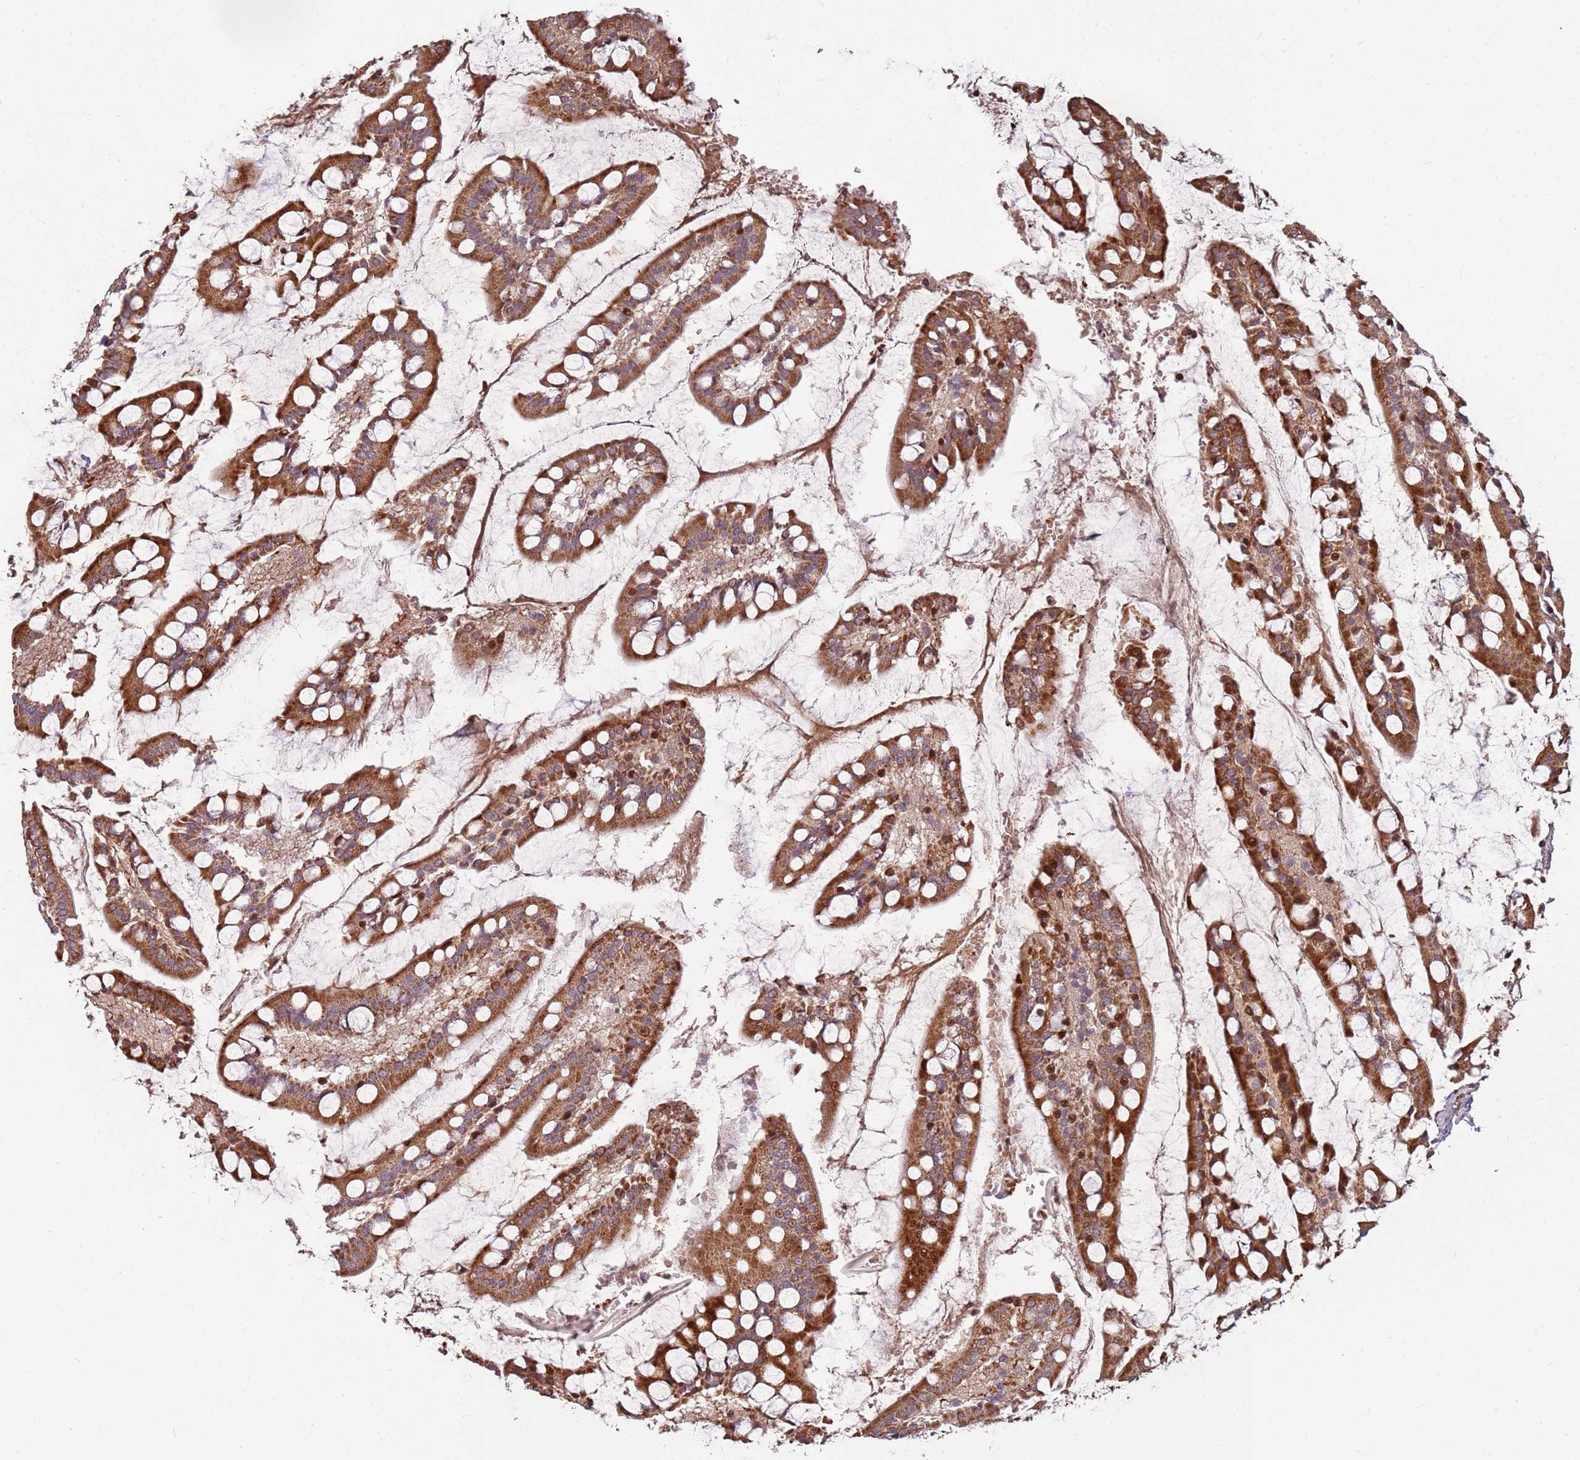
{"staining": {"intensity": "strong", "quantity": ">75%", "location": "cytoplasmic/membranous"}, "tissue": "small intestine", "cell_type": "Glandular cells", "image_type": "normal", "snomed": [{"axis": "morphology", "description": "Normal tissue, NOS"}, {"axis": "topography", "description": "Small intestine"}], "caption": "This is an image of IHC staining of unremarkable small intestine, which shows strong positivity in the cytoplasmic/membranous of glandular cells.", "gene": "RHBDL1", "patient": {"sex": "male", "age": 52}}